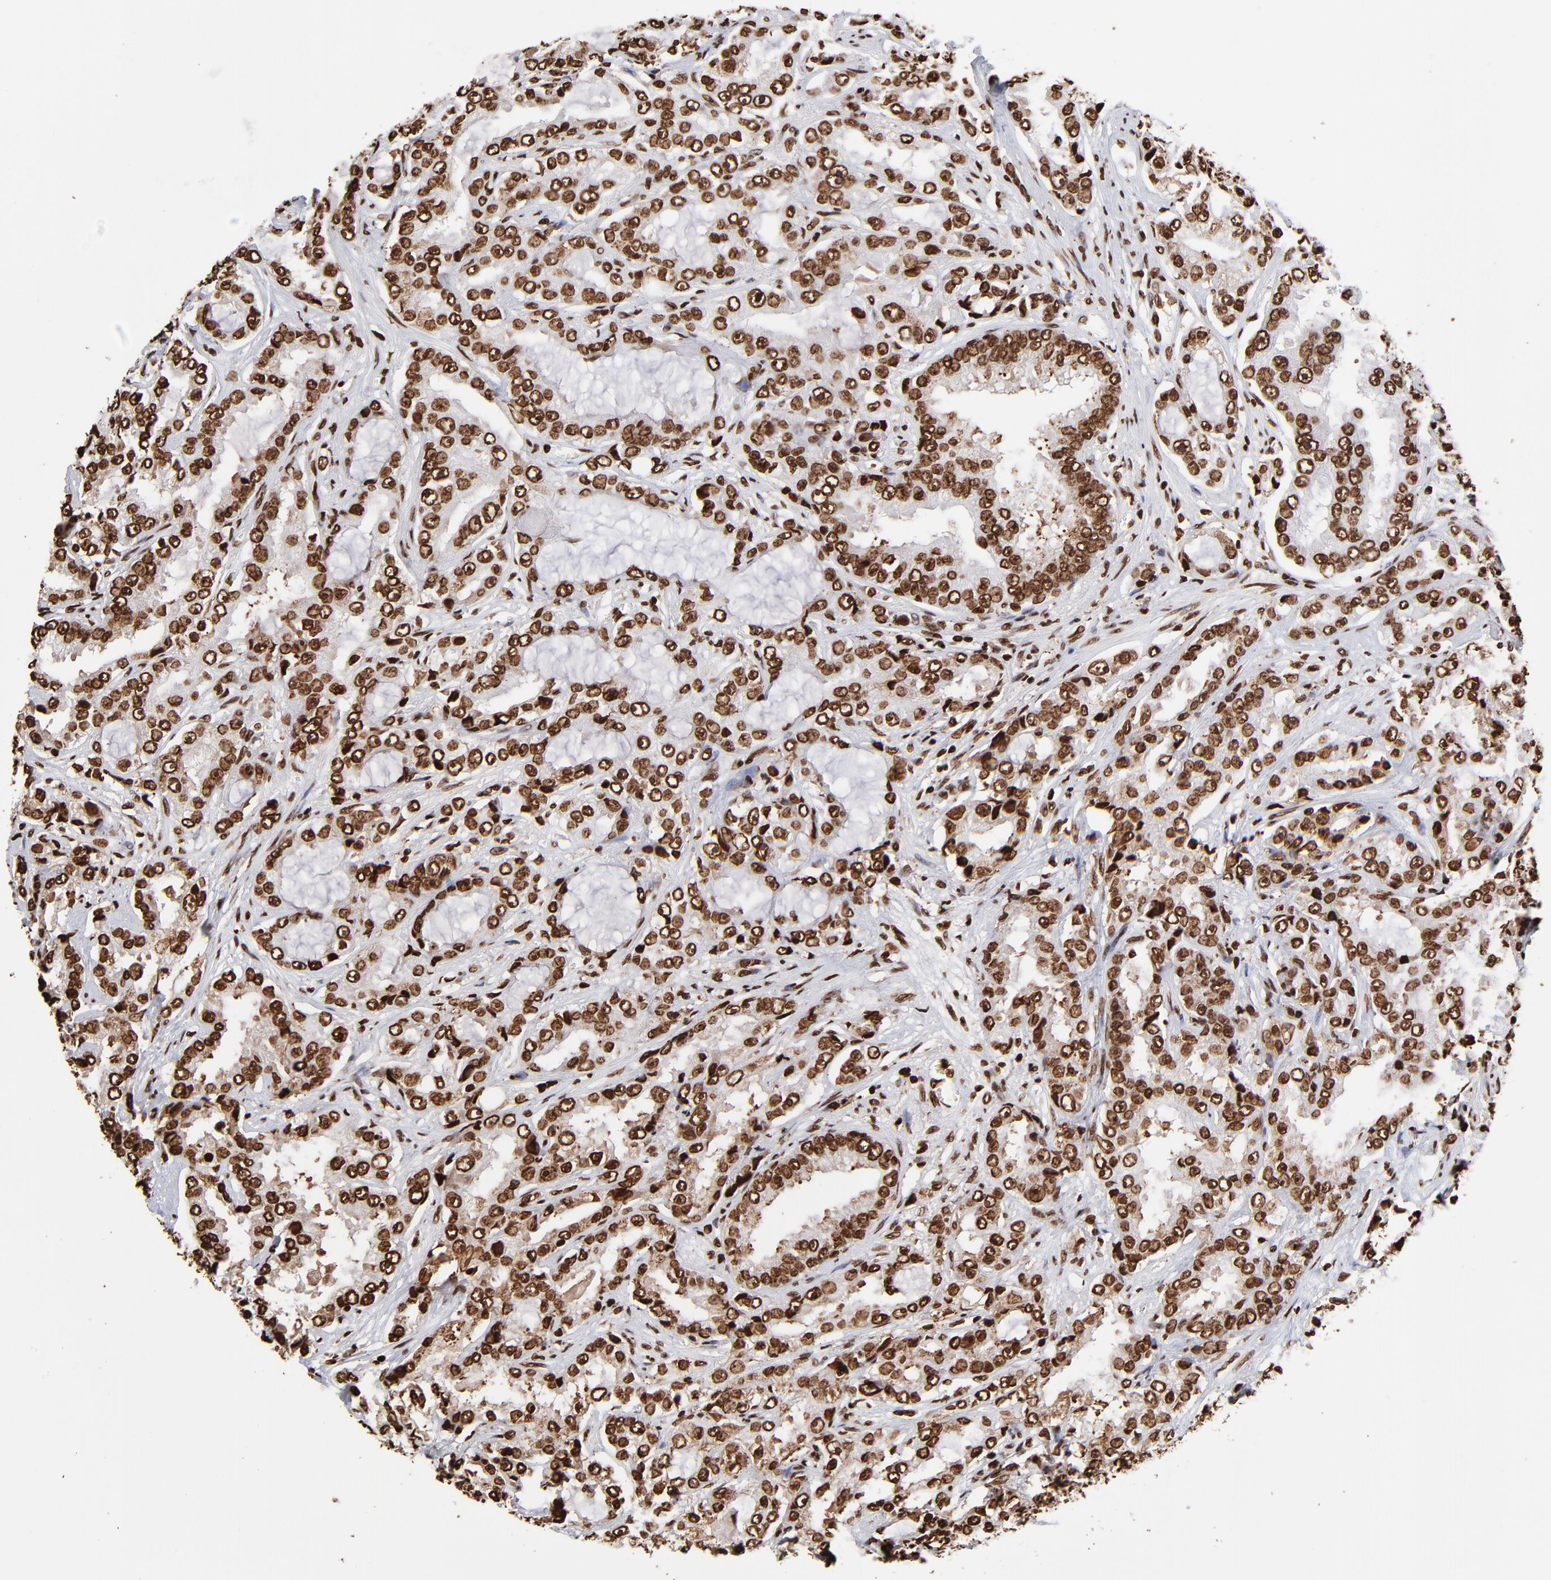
{"staining": {"intensity": "strong", "quantity": ">75%", "location": "nuclear"}, "tissue": "prostate cancer", "cell_type": "Tumor cells", "image_type": "cancer", "snomed": [{"axis": "morphology", "description": "Adenocarcinoma, High grade"}, {"axis": "topography", "description": "Prostate"}], "caption": "Immunohistochemical staining of human prostate adenocarcinoma (high-grade) demonstrates strong nuclear protein expression in about >75% of tumor cells. Nuclei are stained in blue.", "gene": "ZNF544", "patient": {"sex": "male", "age": 73}}